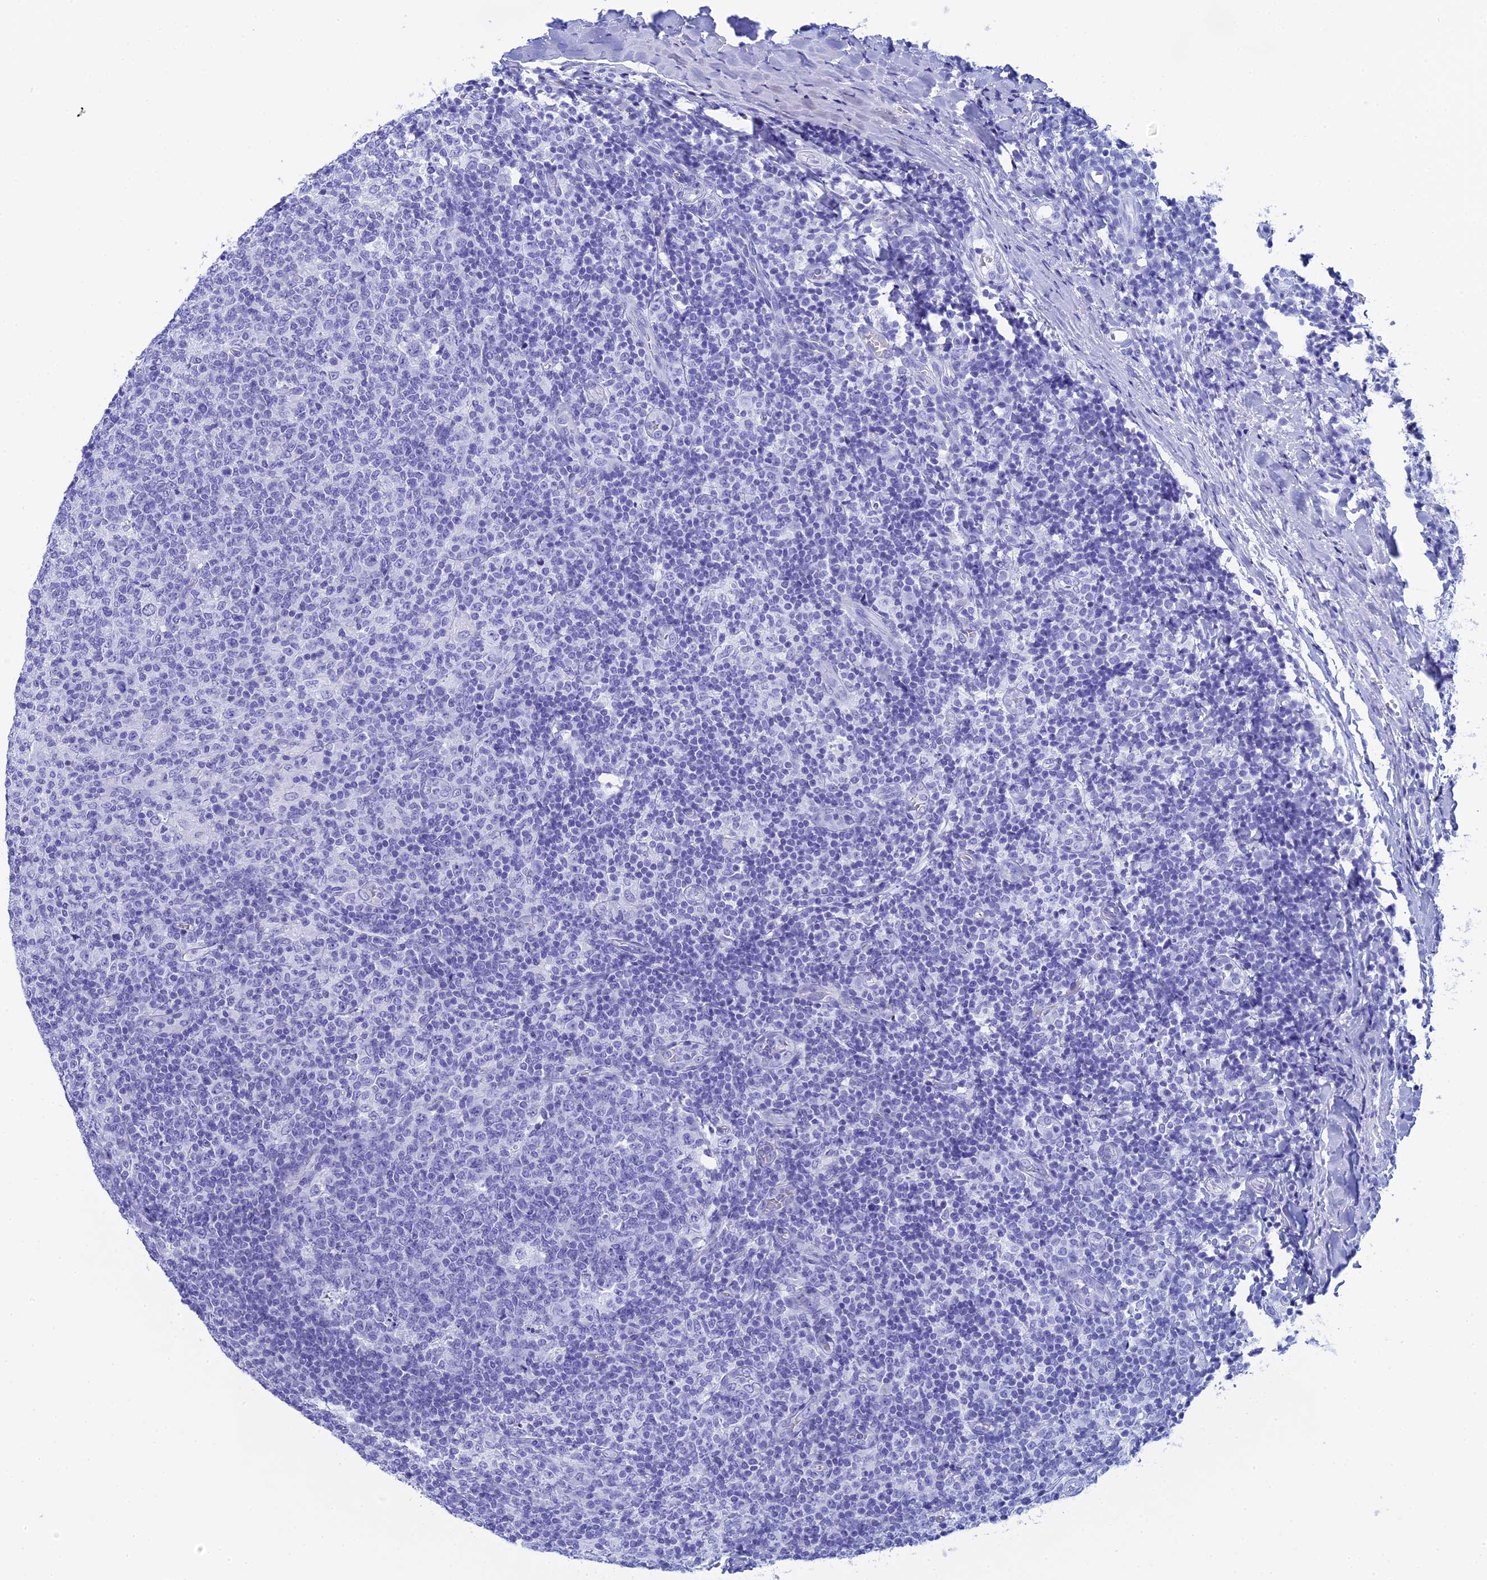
{"staining": {"intensity": "negative", "quantity": "none", "location": "none"}, "tissue": "tonsil", "cell_type": "Germinal center cells", "image_type": "normal", "snomed": [{"axis": "morphology", "description": "Normal tissue, NOS"}, {"axis": "topography", "description": "Tonsil"}], "caption": "IHC of benign human tonsil displays no staining in germinal center cells.", "gene": "TEX101", "patient": {"sex": "female", "age": 19}}